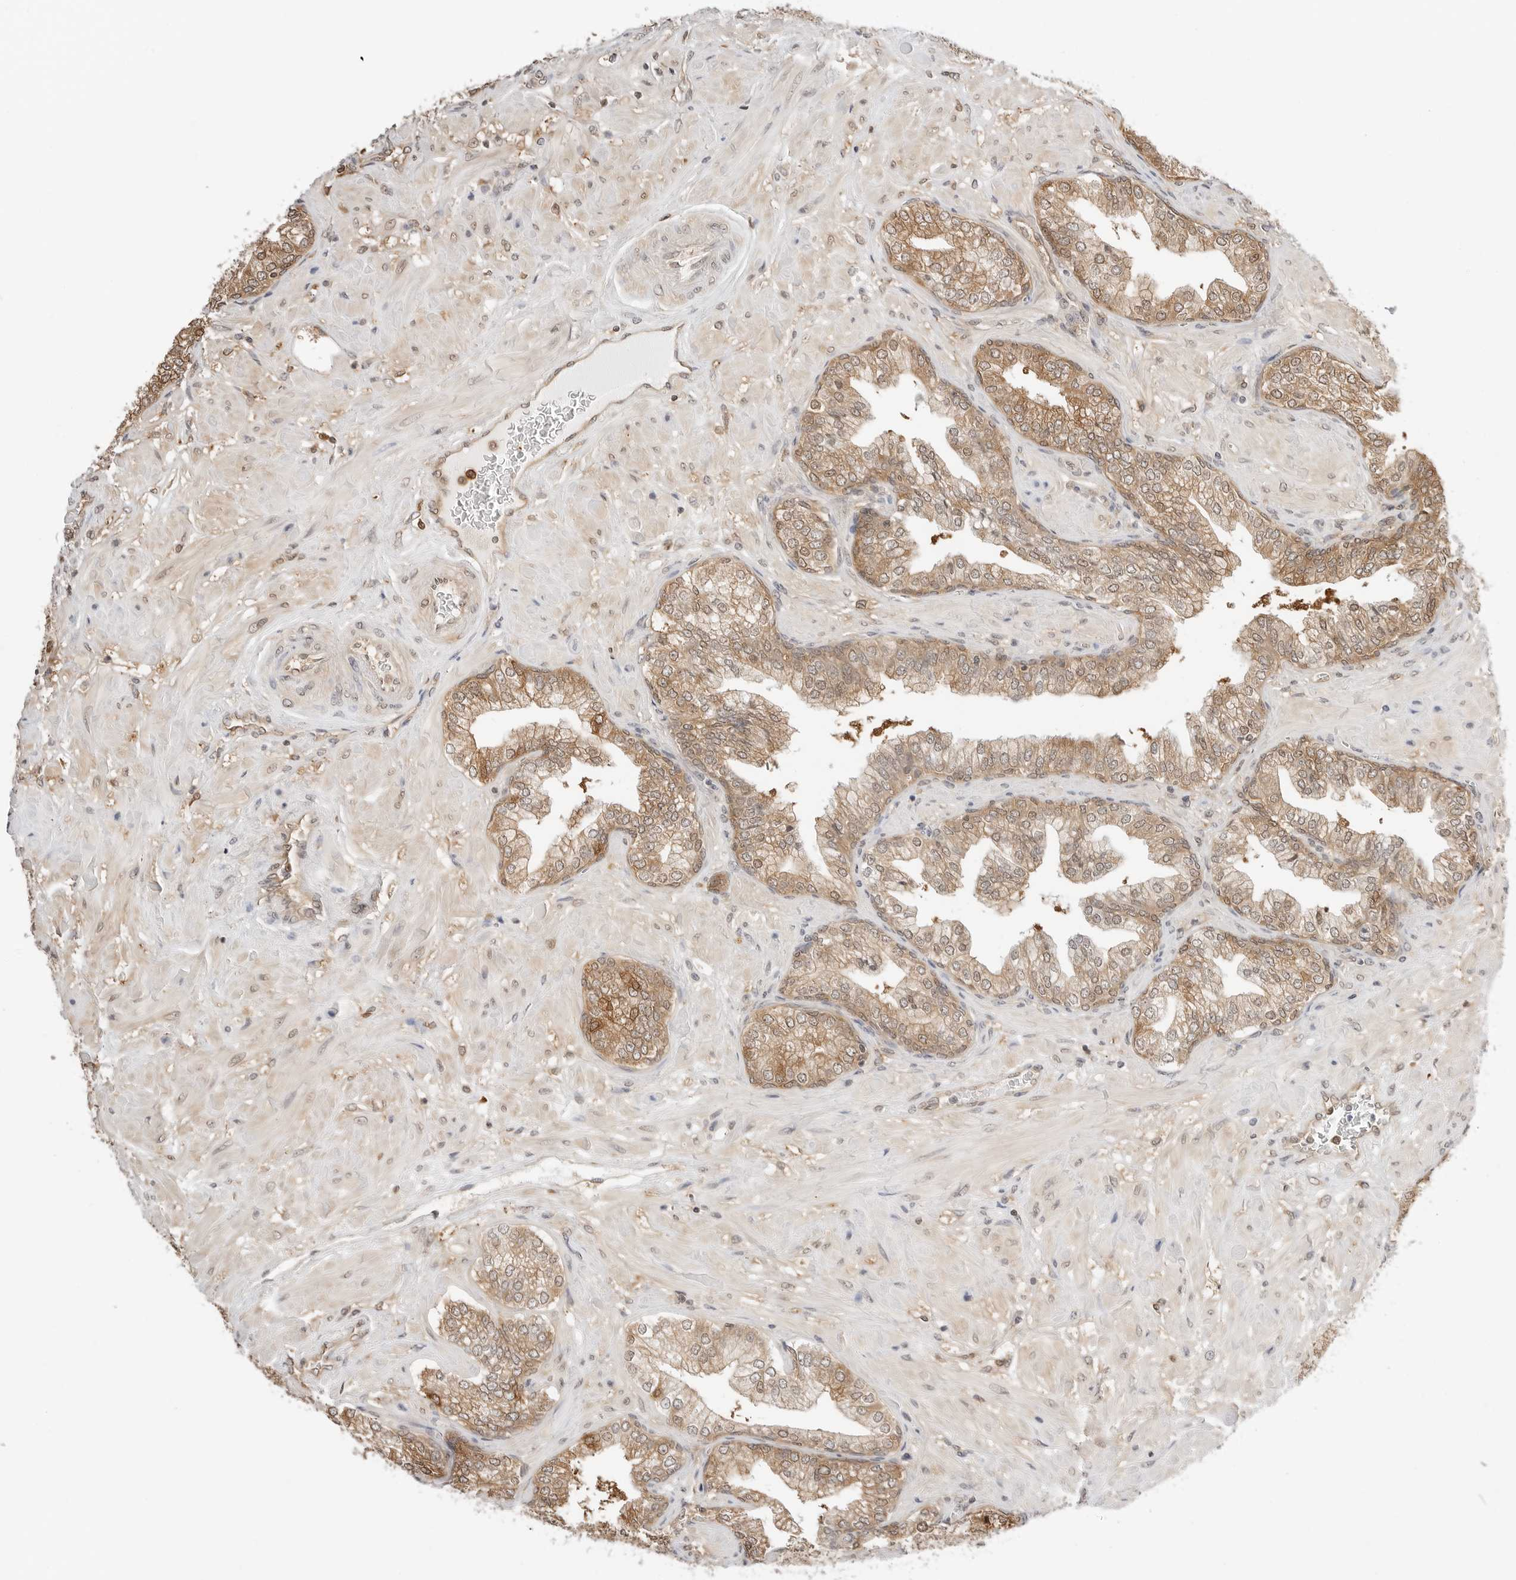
{"staining": {"intensity": "moderate", "quantity": ">75%", "location": "cytoplasmic/membranous"}, "tissue": "prostate cancer", "cell_type": "Tumor cells", "image_type": "cancer", "snomed": [{"axis": "morphology", "description": "Adenocarcinoma, High grade"}, {"axis": "topography", "description": "Prostate"}], "caption": "Moderate cytoplasmic/membranous protein expression is present in approximately >75% of tumor cells in prostate cancer. (brown staining indicates protein expression, while blue staining denotes nuclei).", "gene": "NUDC", "patient": {"sex": "male", "age": 59}}